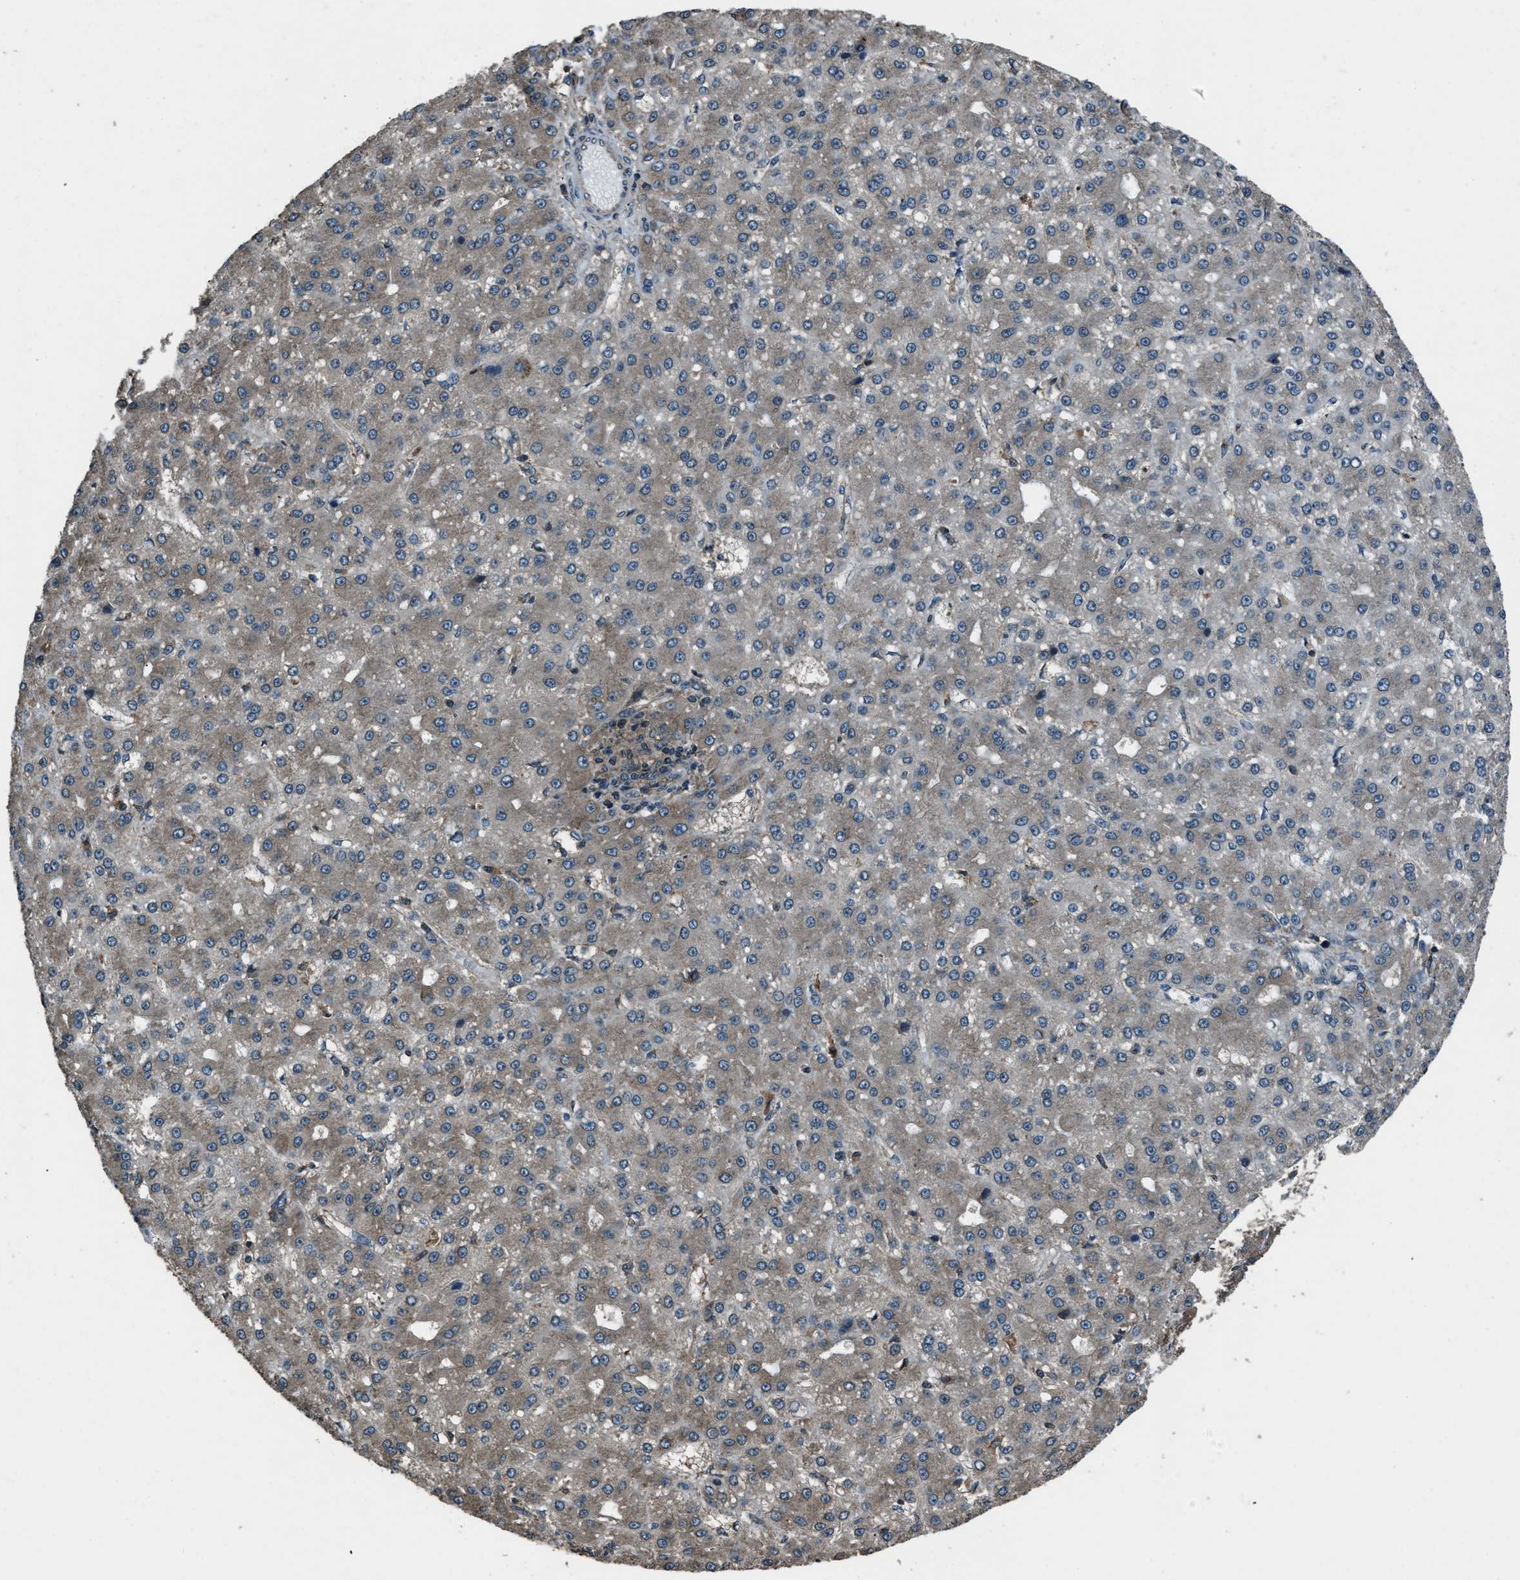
{"staining": {"intensity": "weak", "quantity": ">75%", "location": "cytoplasmic/membranous"}, "tissue": "liver cancer", "cell_type": "Tumor cells", "image_type": "cancer", "snomed": [{"axis": "morphology", "description": "Carcinoma, Hepatocellular, NOS"}, {"axis": "topography", "description": "Liver"}], "caption": "Brown immunohistochemical staining in liver hepatocellular carcinoma shows weak cytoplasmic/membranous staining in about >75% of tumor cells.", "gene": "TRIM4", "patient": {"sex": "male", "age": 67}}